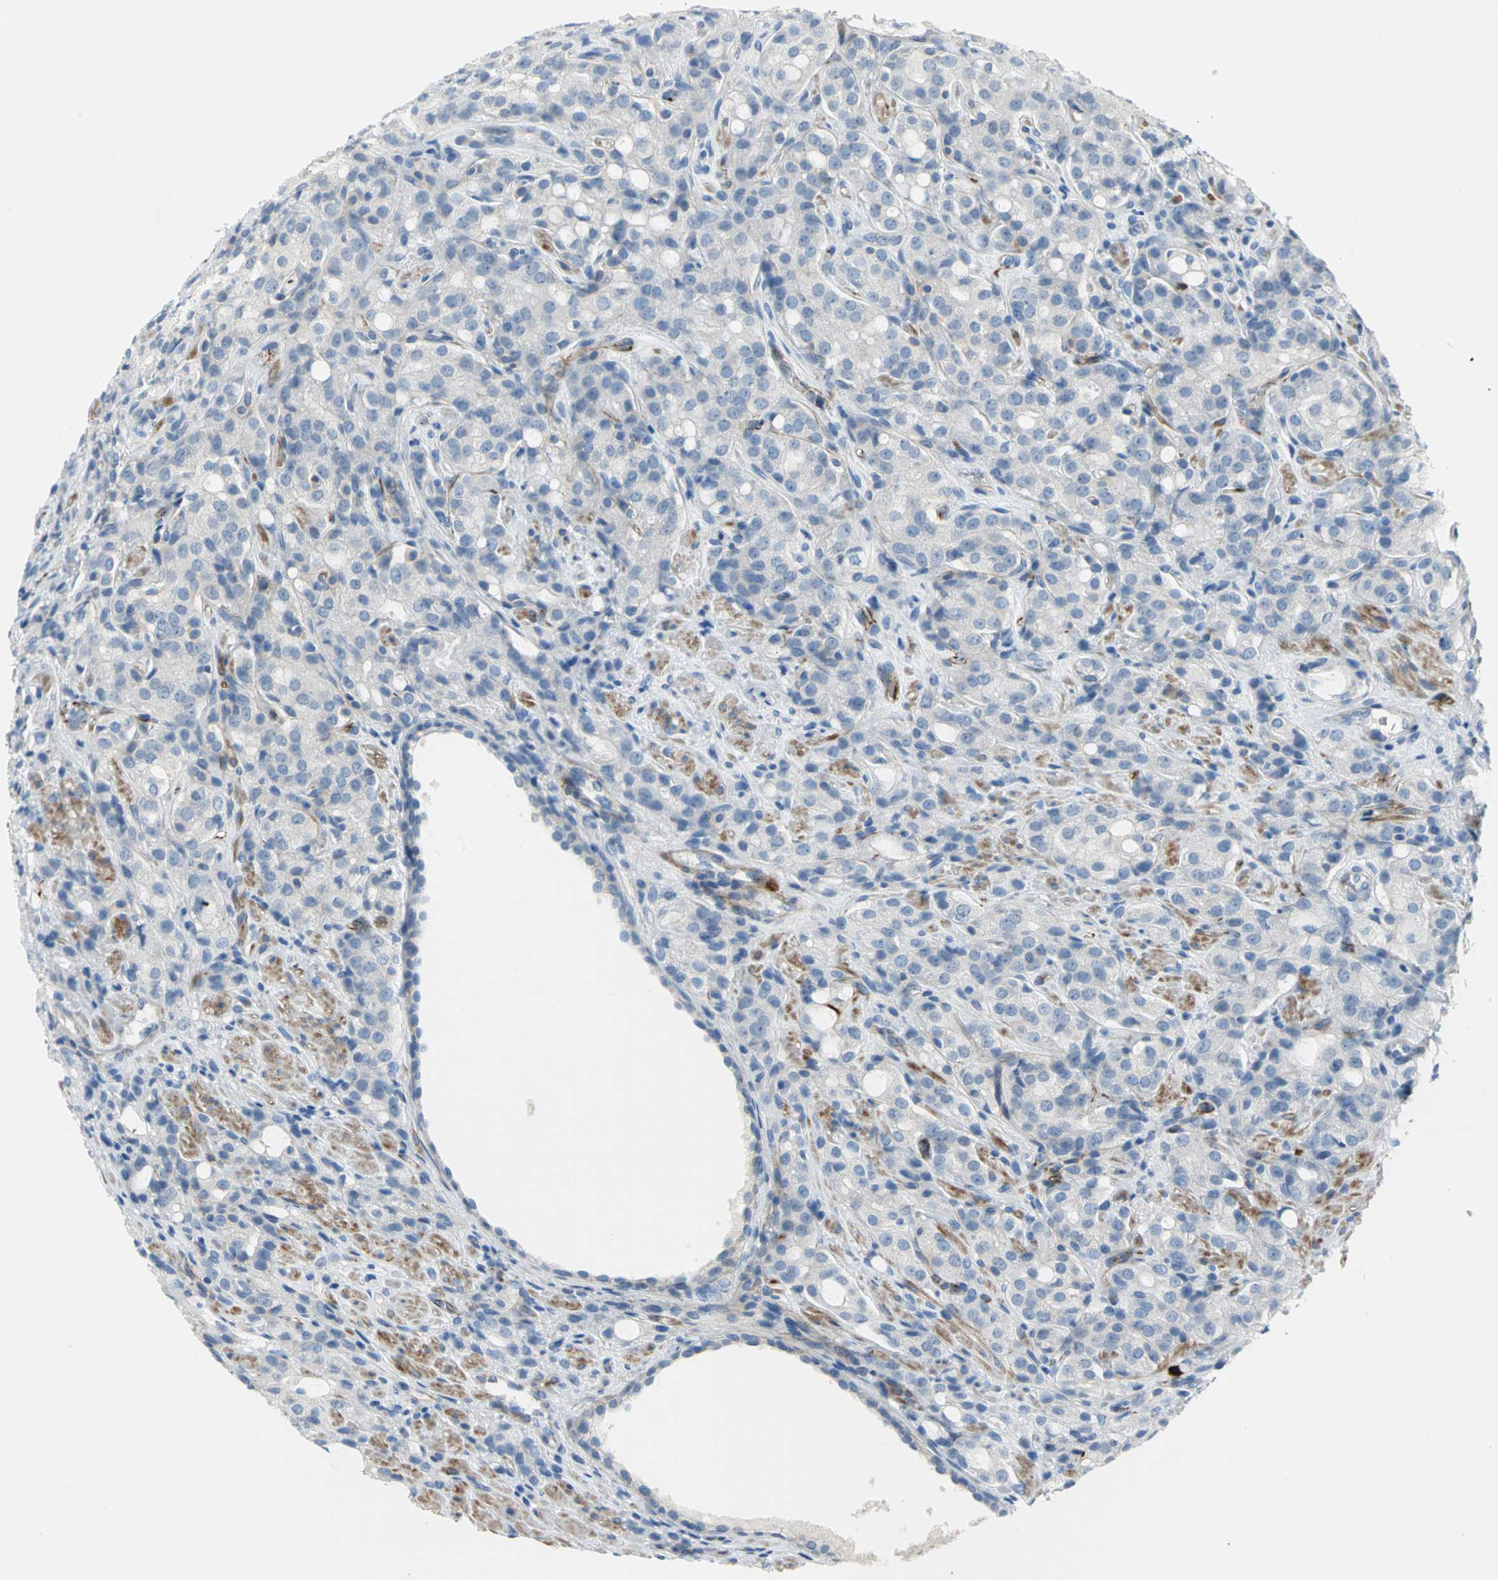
{"staining": {"intensity": "negative", "quantity": "none", "location": "none"}, "tissue": "prostate cancer", "cell_type": "Tumor cells", "image_type": "cancer", "snomed": [{"axis": "morphology", "description": "Adenocarcinoma, High grade"}, {"axis": "topography", "description": "Prostate"}], "caption": "This is an immunohistochemistry photomicrograph of prostate high-grade adenocarcinoma. There is no expression in tumor cells.", "gene": "ALOX15", "patient": {"sex": "male", "age": 72}}